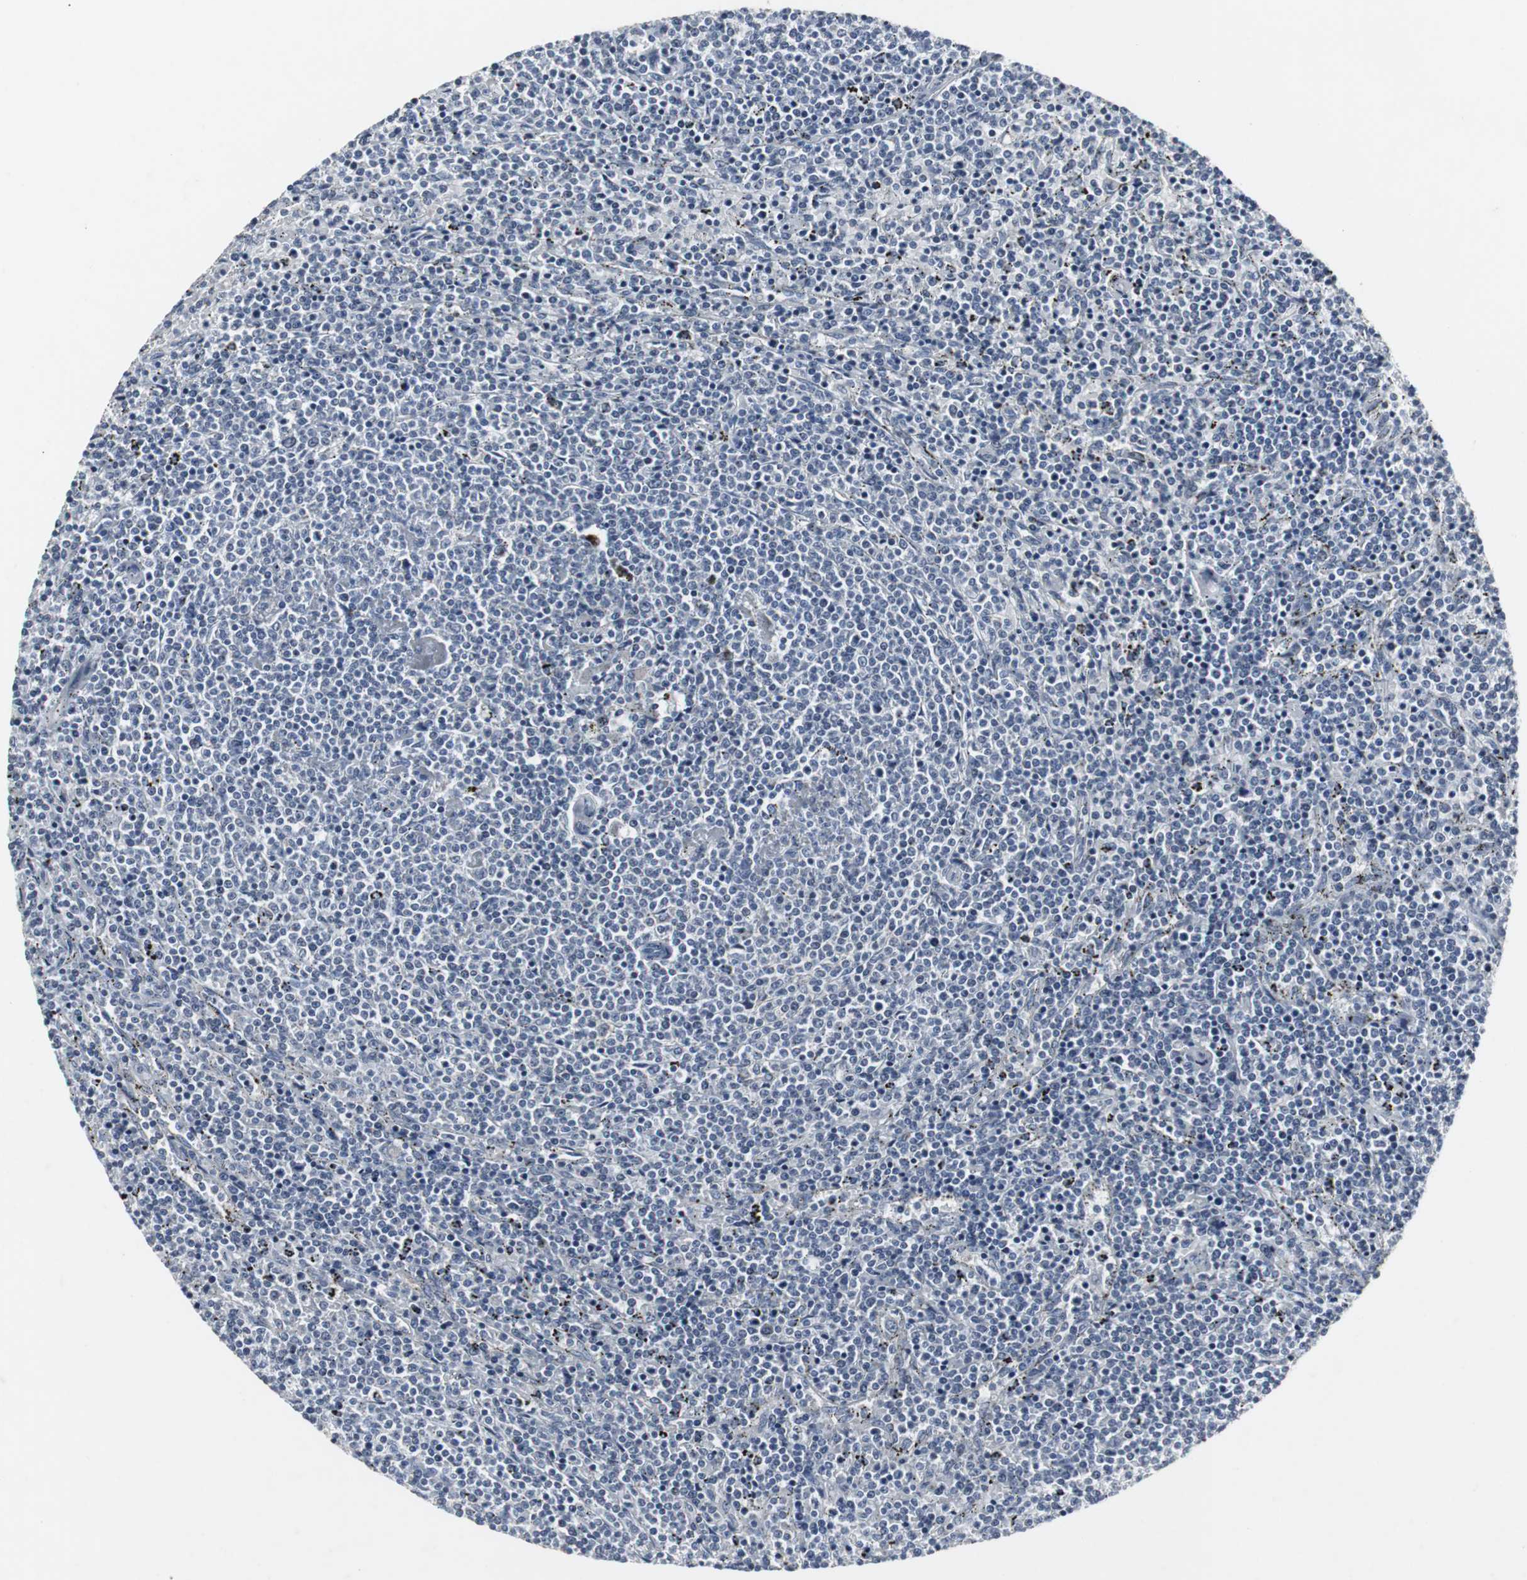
{"staining": {"intensity": "negative", "quantity": "none", "location": "none"}, "tissue": "lymphoma", "cell_type": "Tumor cells", "image_type": "cancer", "snomed": [{"axis": "morphology", "description": "Malignant lymphoma, non-Hodgkin's type, Low grade"}, {"axis": "topography", "description": "Spleen"}], "caption": "Immunohistochemistry histopathology image of human malignant lymphoma, non-Hodgkin's type (low-grade) stained for a protein (brown), which reveals no positivity in tumor cells.", "gene": "ACAA1", "patient": {"sex": "female", "age": 50}}